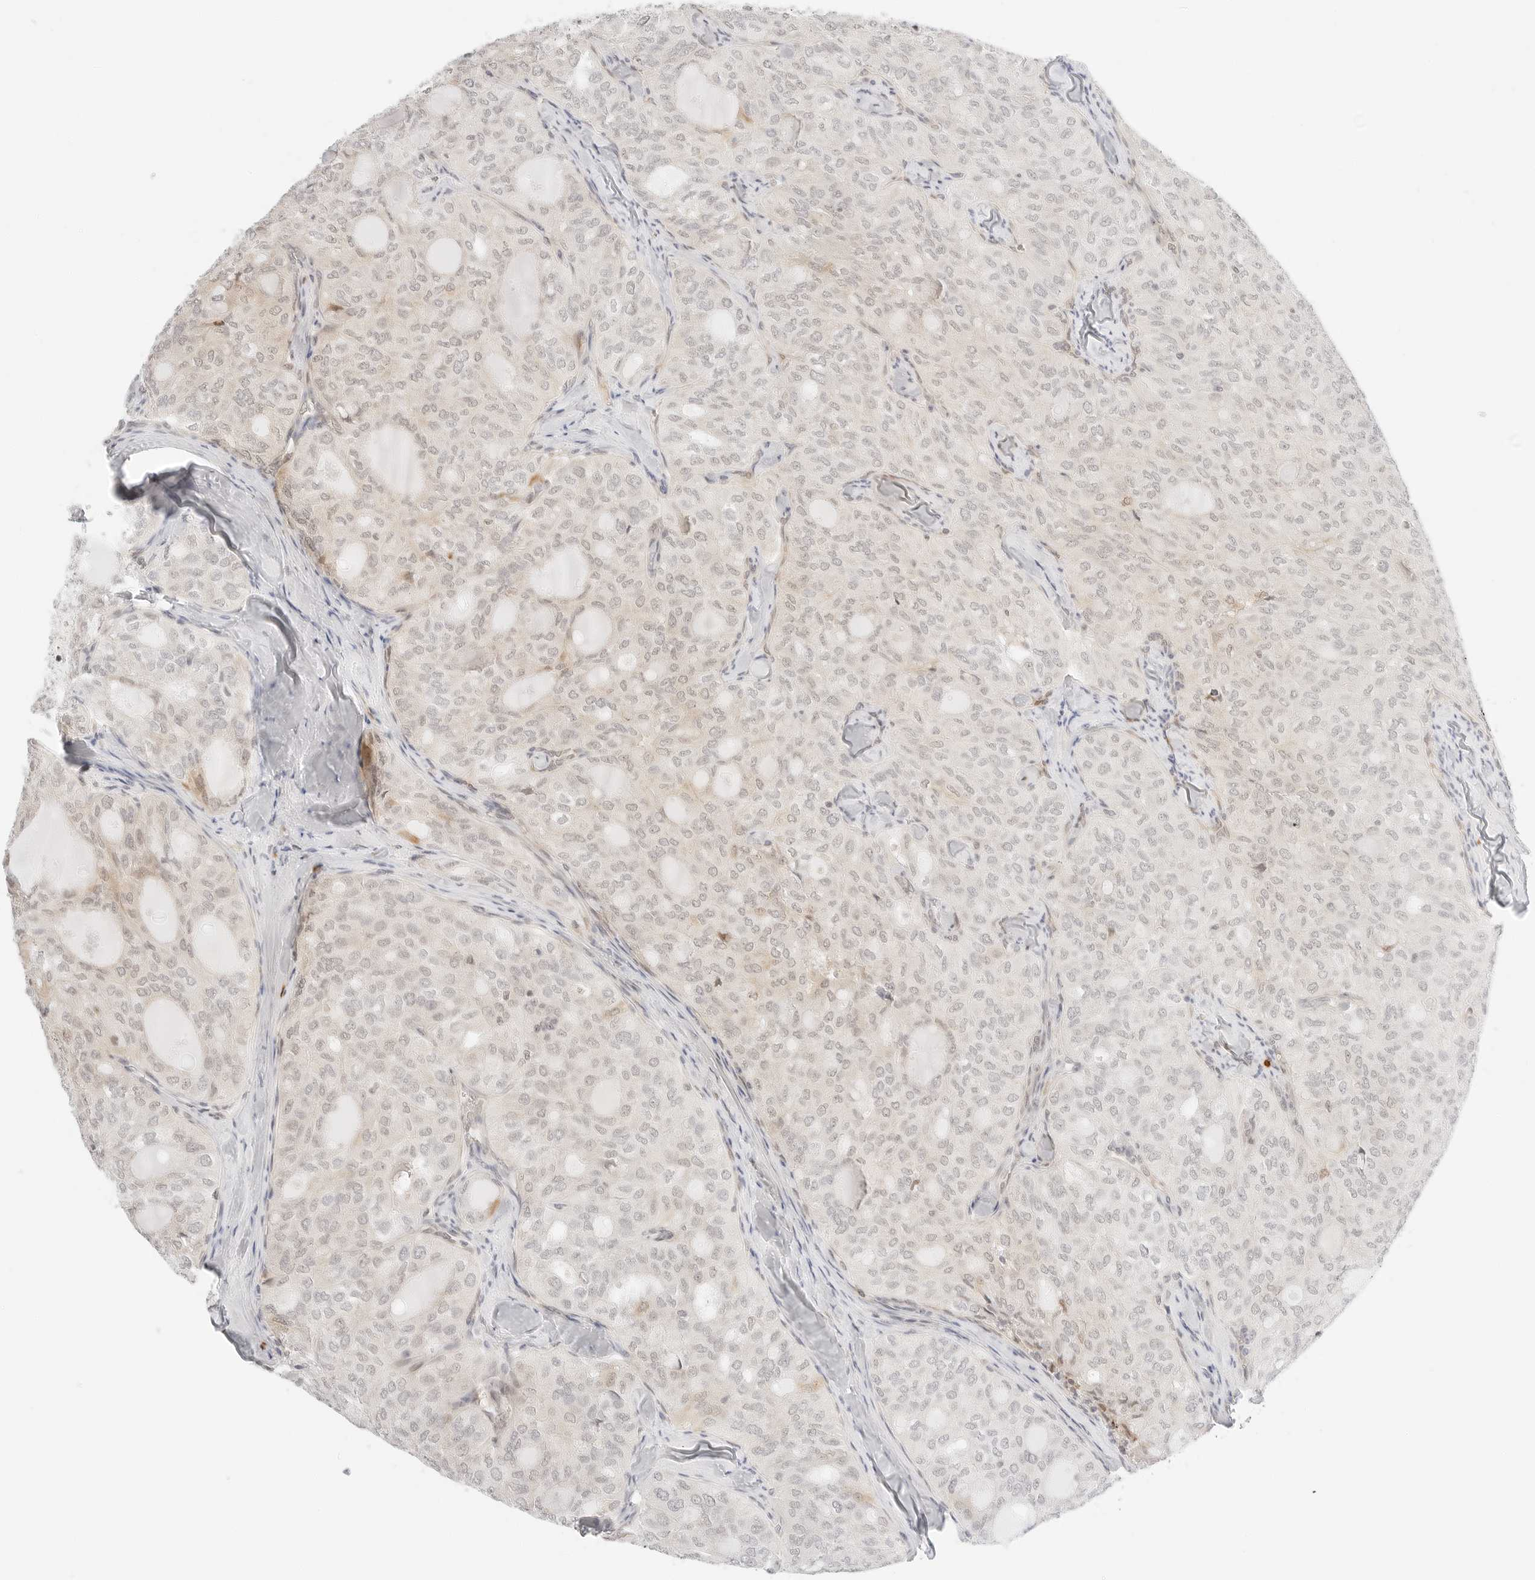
{"staining": {"intensity": "weak", "quantity": "25%-75%", "location": "cytoplasmic/membranous,nuclear"}, "tissue": "thyroid cancer", "cell_type": "Tumor cells", "image_type": "cancer", "snomed": [{"axis": "morphology", "description": "Follicular adenoma carcinoma, NOS"}, {"axis": "topography", "description": "Thyroid gland"}], "caption": "High-magnification brightfield microscopy of follicular adenoma carcinoma (thyroid) stained with DAB (3,3'-diaminobenzidine) (brown) and counterstained with hematoxylin (blue). tumor cells exhibit weak cytoplasmic/membranous and nuclear expression is present in approximately25%-75% of cells.", "gene": "TEKT2", "patient": {"sex": "male", "age": 75}}